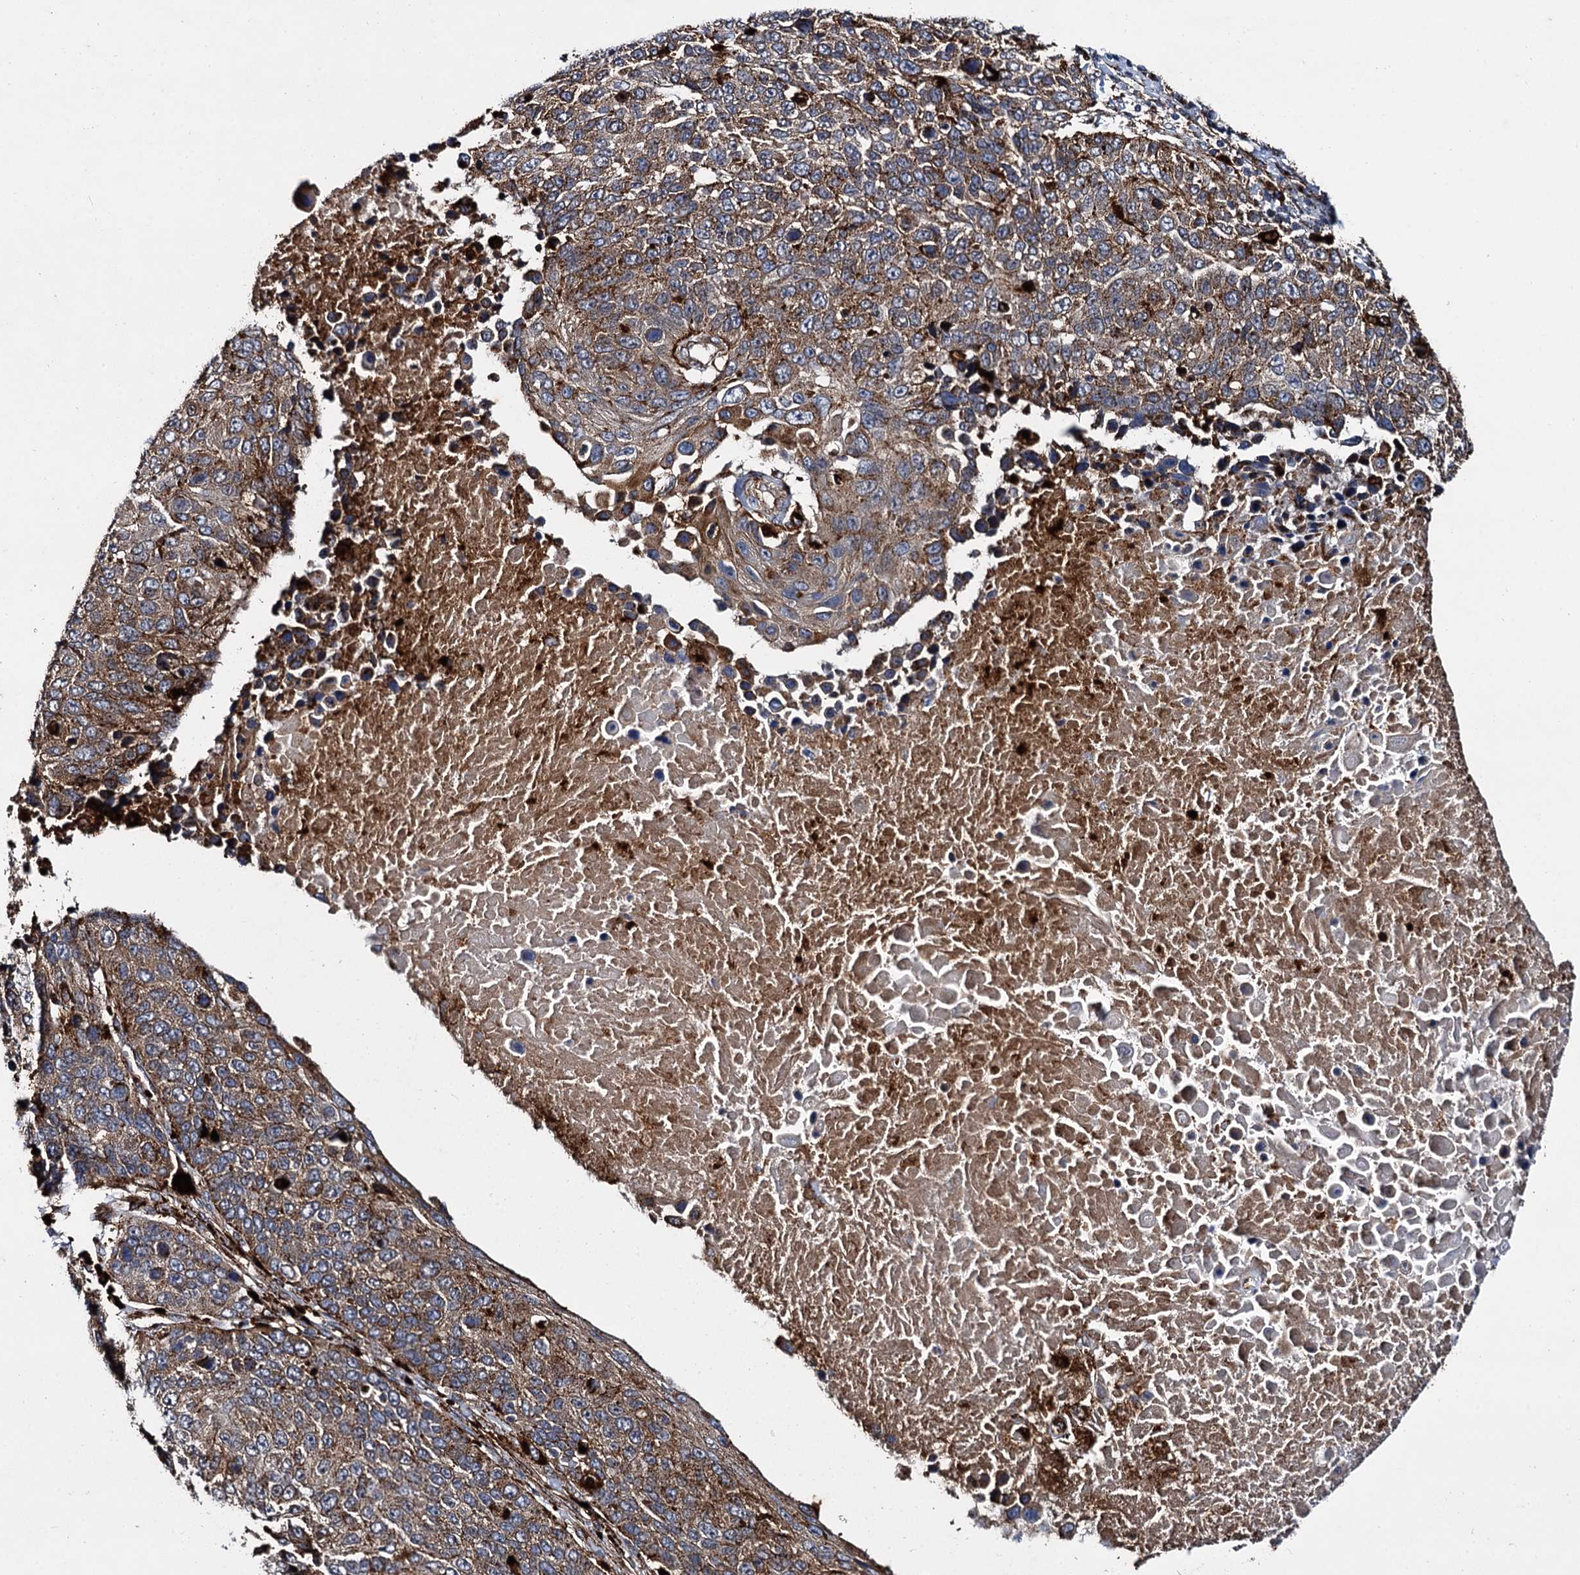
{"staining": {"intensity": "moderate", "quantity": ">75%", "location": "cytoplasmic/membranous"}, "tissue": "lung cancer", "cell_type": "Tumor cells", "image_type": "cancer", "snomed": [{"axis": "morphology", "description": "Normal tissue, NOS"}, {"axis": "morphology", "description": "Squamous cell carcinoma, NOS"}, {"axis": "topography", "description": "Lymph node"}, {"axis": "topography", "description": "Lung"}], "caption": "Tumor cells demonstrate moderate cytoplasmic/membranous staining in approximately >75% of cells in lung cancer.", "gene": "GBA1", "patient": {"sex": "male", "age": 66}}